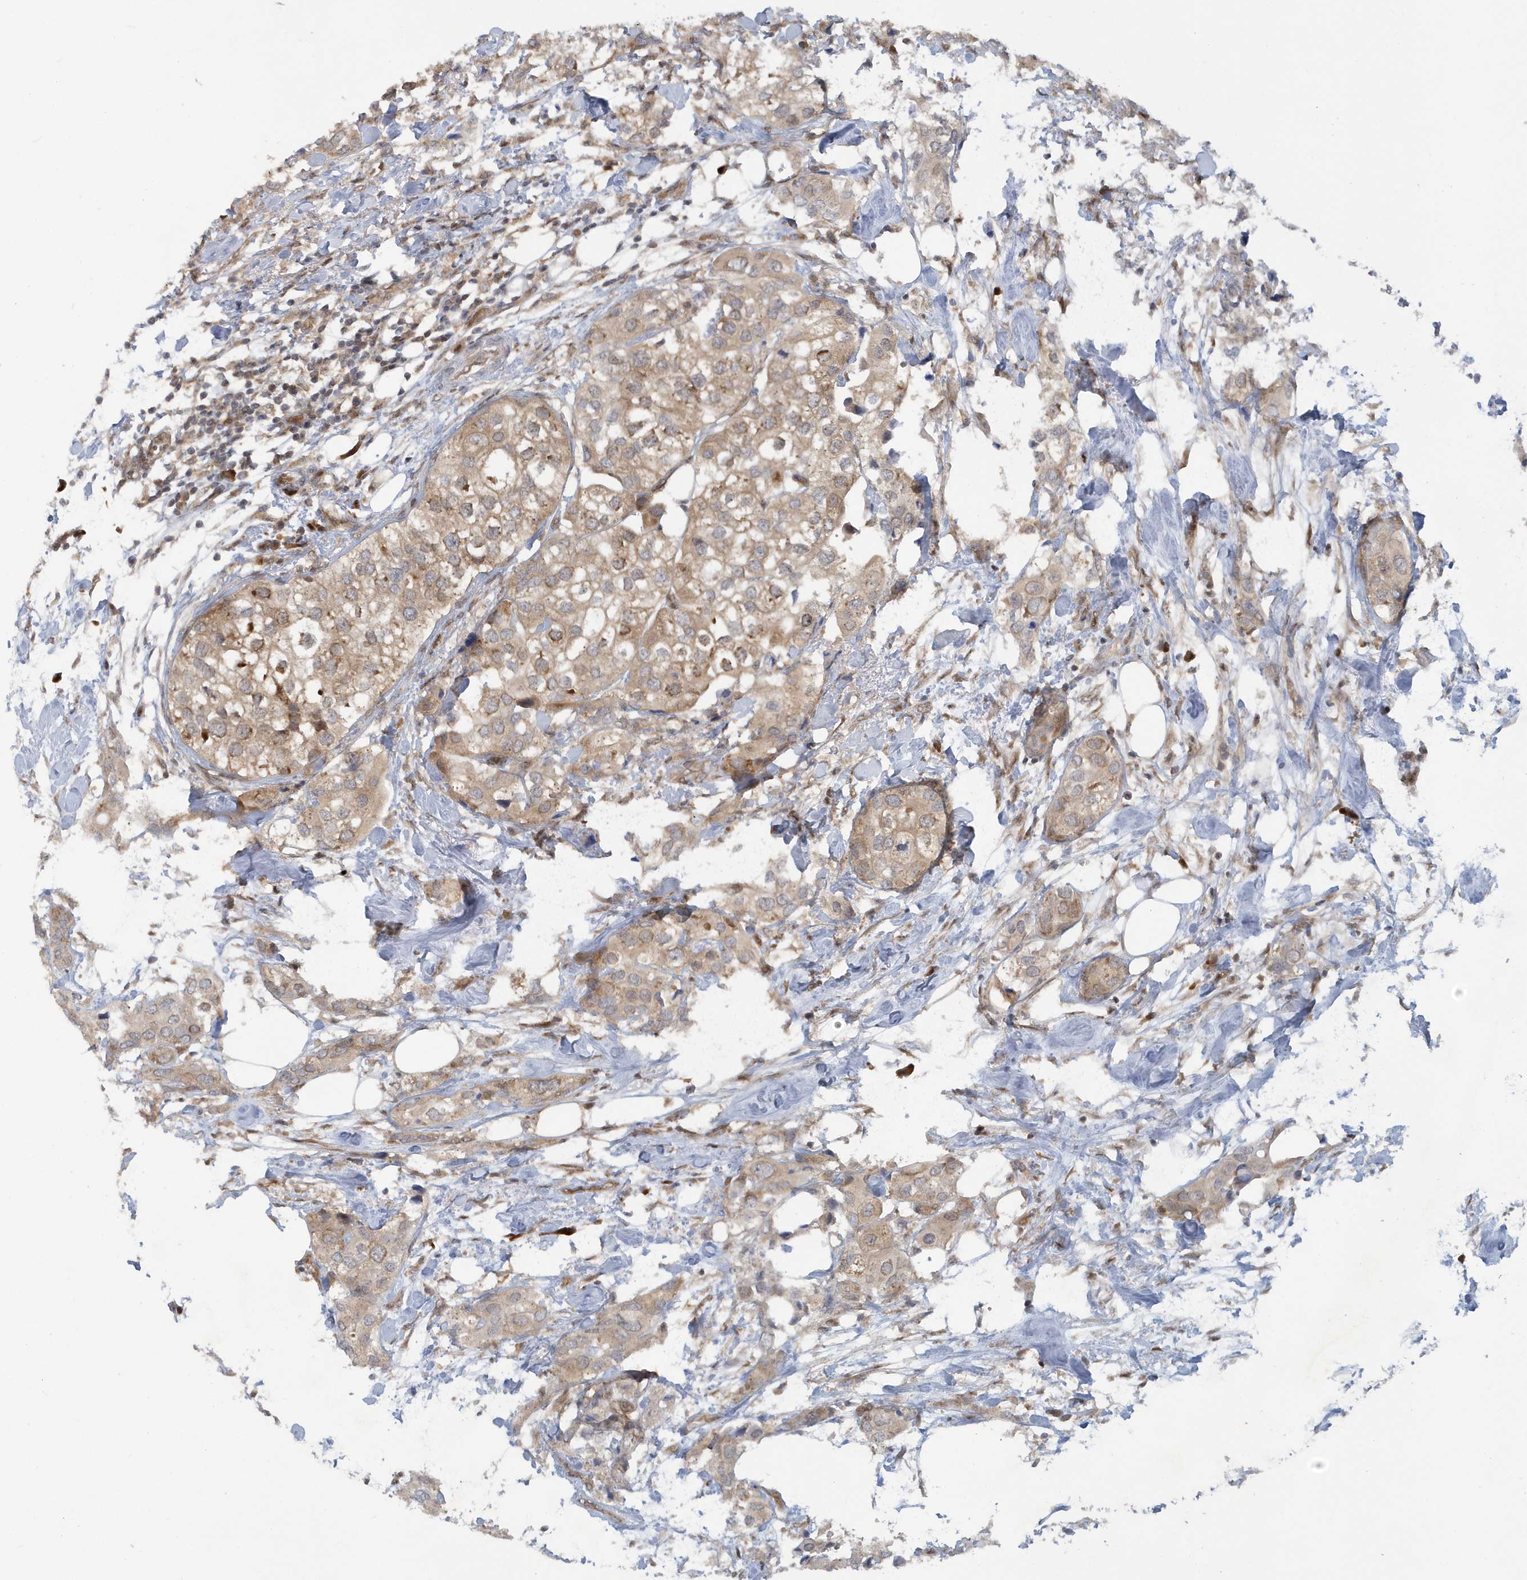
{"staining": {"intensity": "weak", "quantity": ">75%", "location": "cytoplasmic/membranous"}, "tissue": "urothelial cancer", "cell_type": "Tumor cells", "image_type": "cancer", "snomed": [{"axis": "morphology", "description": "Urothelial carcinoma, High grade"}, {"axis": "topography", "description": "Urinary bladder"}], "caption": "Immunohistochemical staining of human urothelial carcinoma (high-grade) displays low levels of weak cytoplasmic/membranous protein staining in about >75% of tumor cells.", "gene": "ATG4A", "patient": {"sex": "male", "age": 64}}